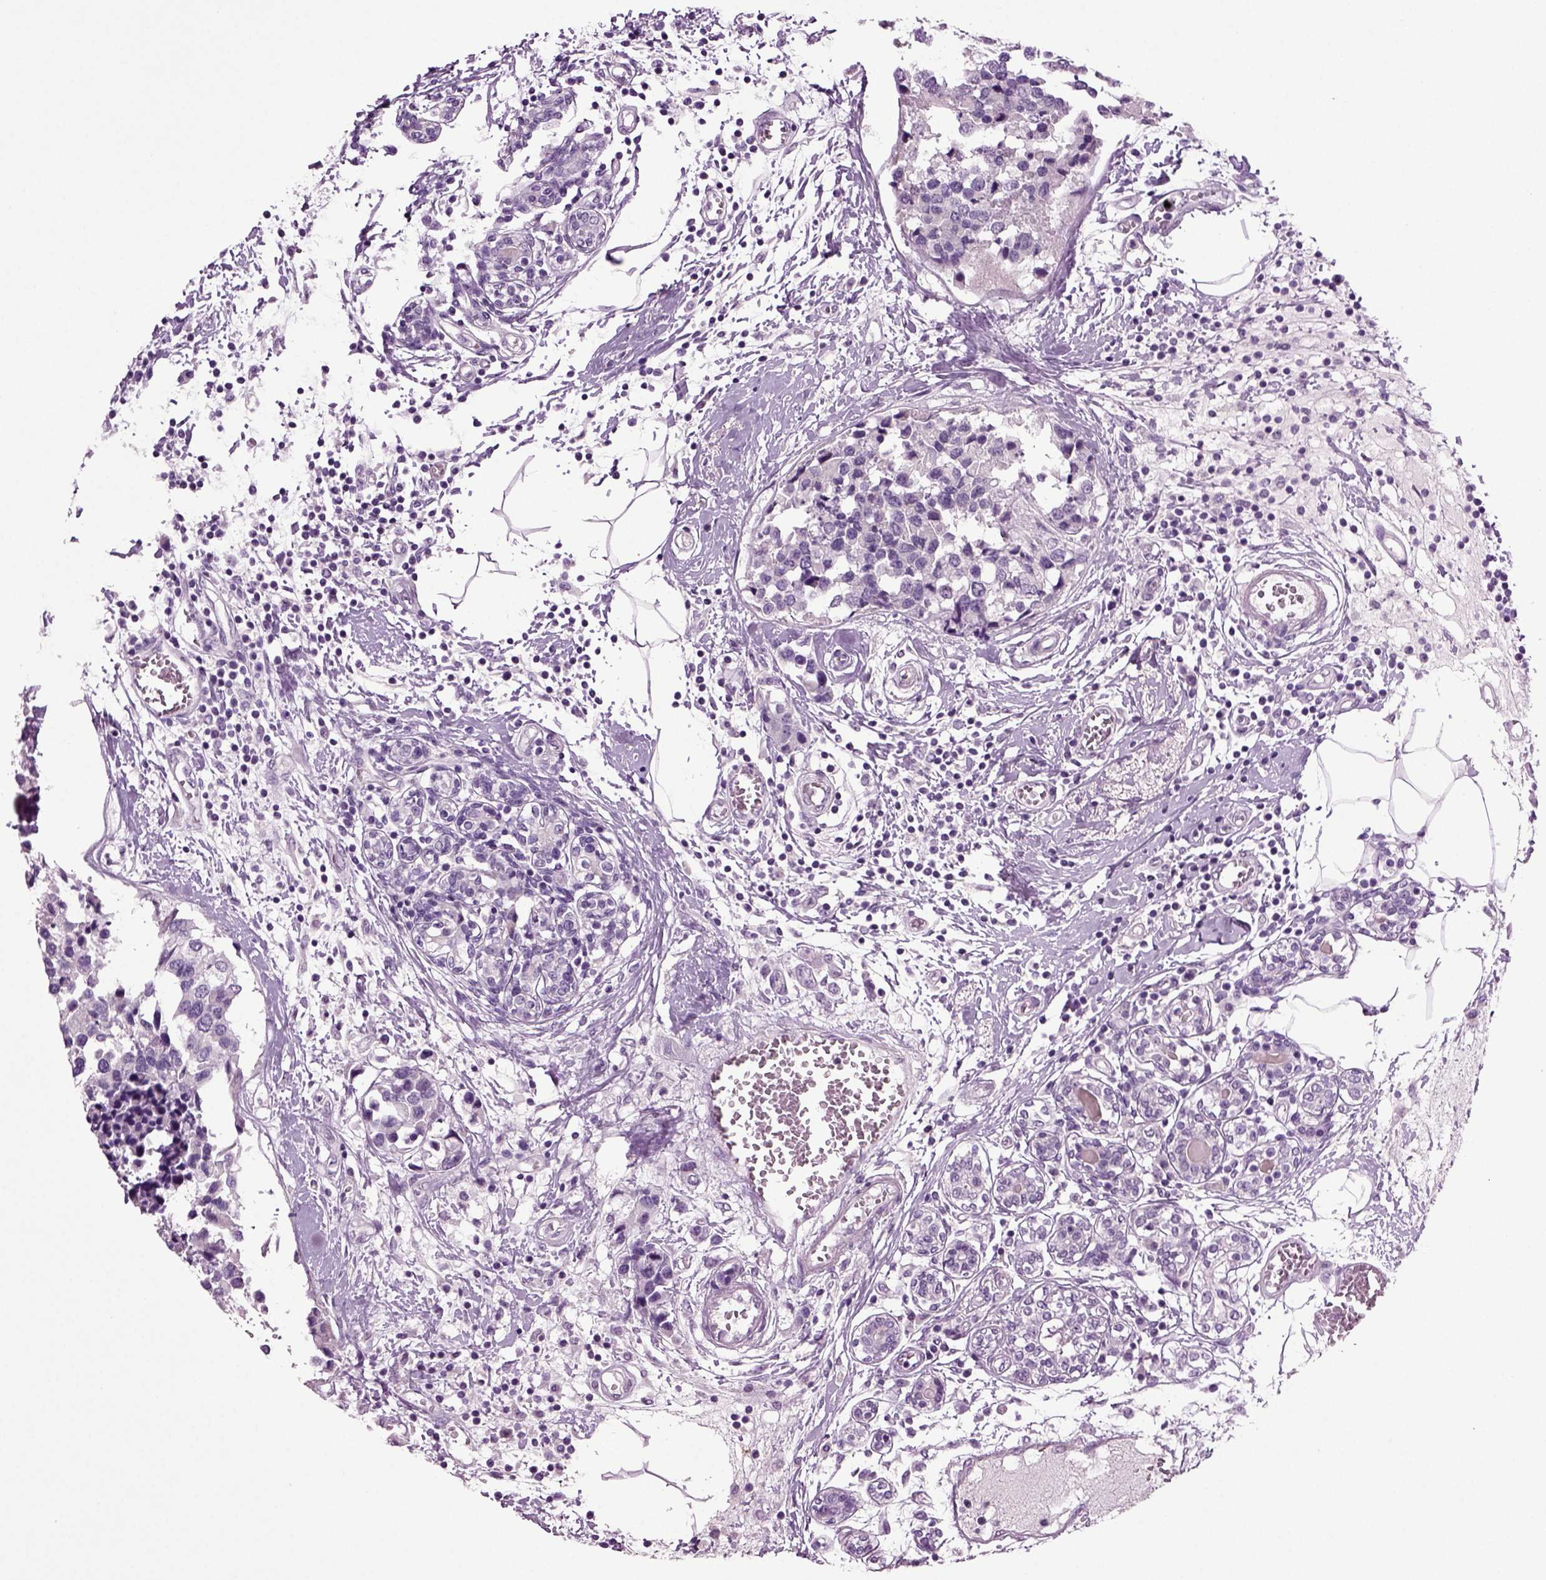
{"staining": {"intensity": "negative", "quantity": "none", "location": "none"}, "tissue": "breast cancer", "cell_type": "Tumor cells", "image_type": "cancer", "snomed": [{"axis": "morphology", "description": "Lobular carcinoma"}, {"axis": "topography", "description": "Breast"}], "caption": "Human breast lobular carcinoma stained for a protein using IHC exhibits no positivity in tumor cells.", "gene": "SLC17A6", "patient": {"sex": "female", "age": 59}}